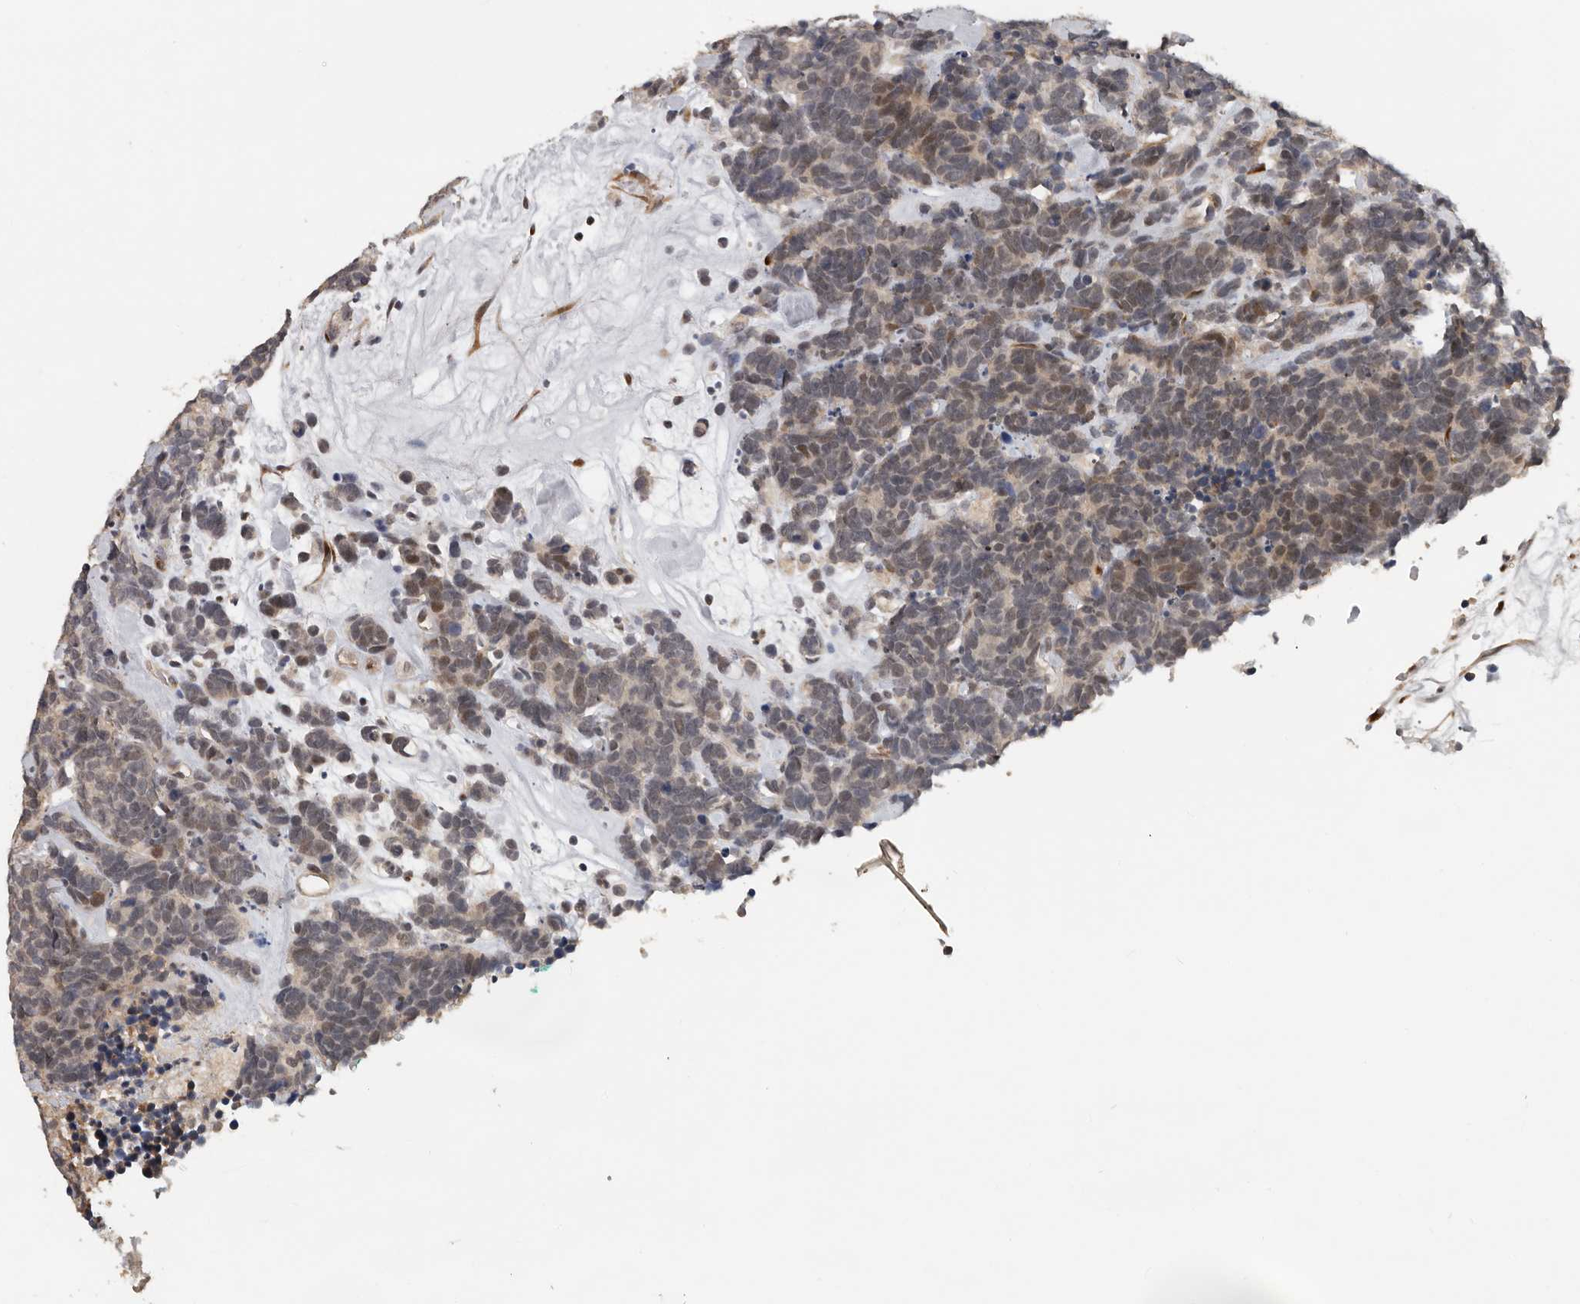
{"staining": {"intensity": "weak", "quantity": "25%-75%", "location": "nuclear"}, "tissue": "carcinoid", "cell_type": "Tumor cells", "image_type": "cancer", "snomed": [{"axis": "morphology", "description": "Carcinoma, NOS"}, {"axis": "morphology", "description": "Carcinoid, malignant, NOS"}, {"axis": "topography", "description": "Urinary bladder"}], "caption": "Protein expression analysis of human carcinoid reveals weak nuclear expression in approximately 25%-75% of tumor cells.", "gene": "HENMT1", "patient": {"sex": "male", "age": 57}}